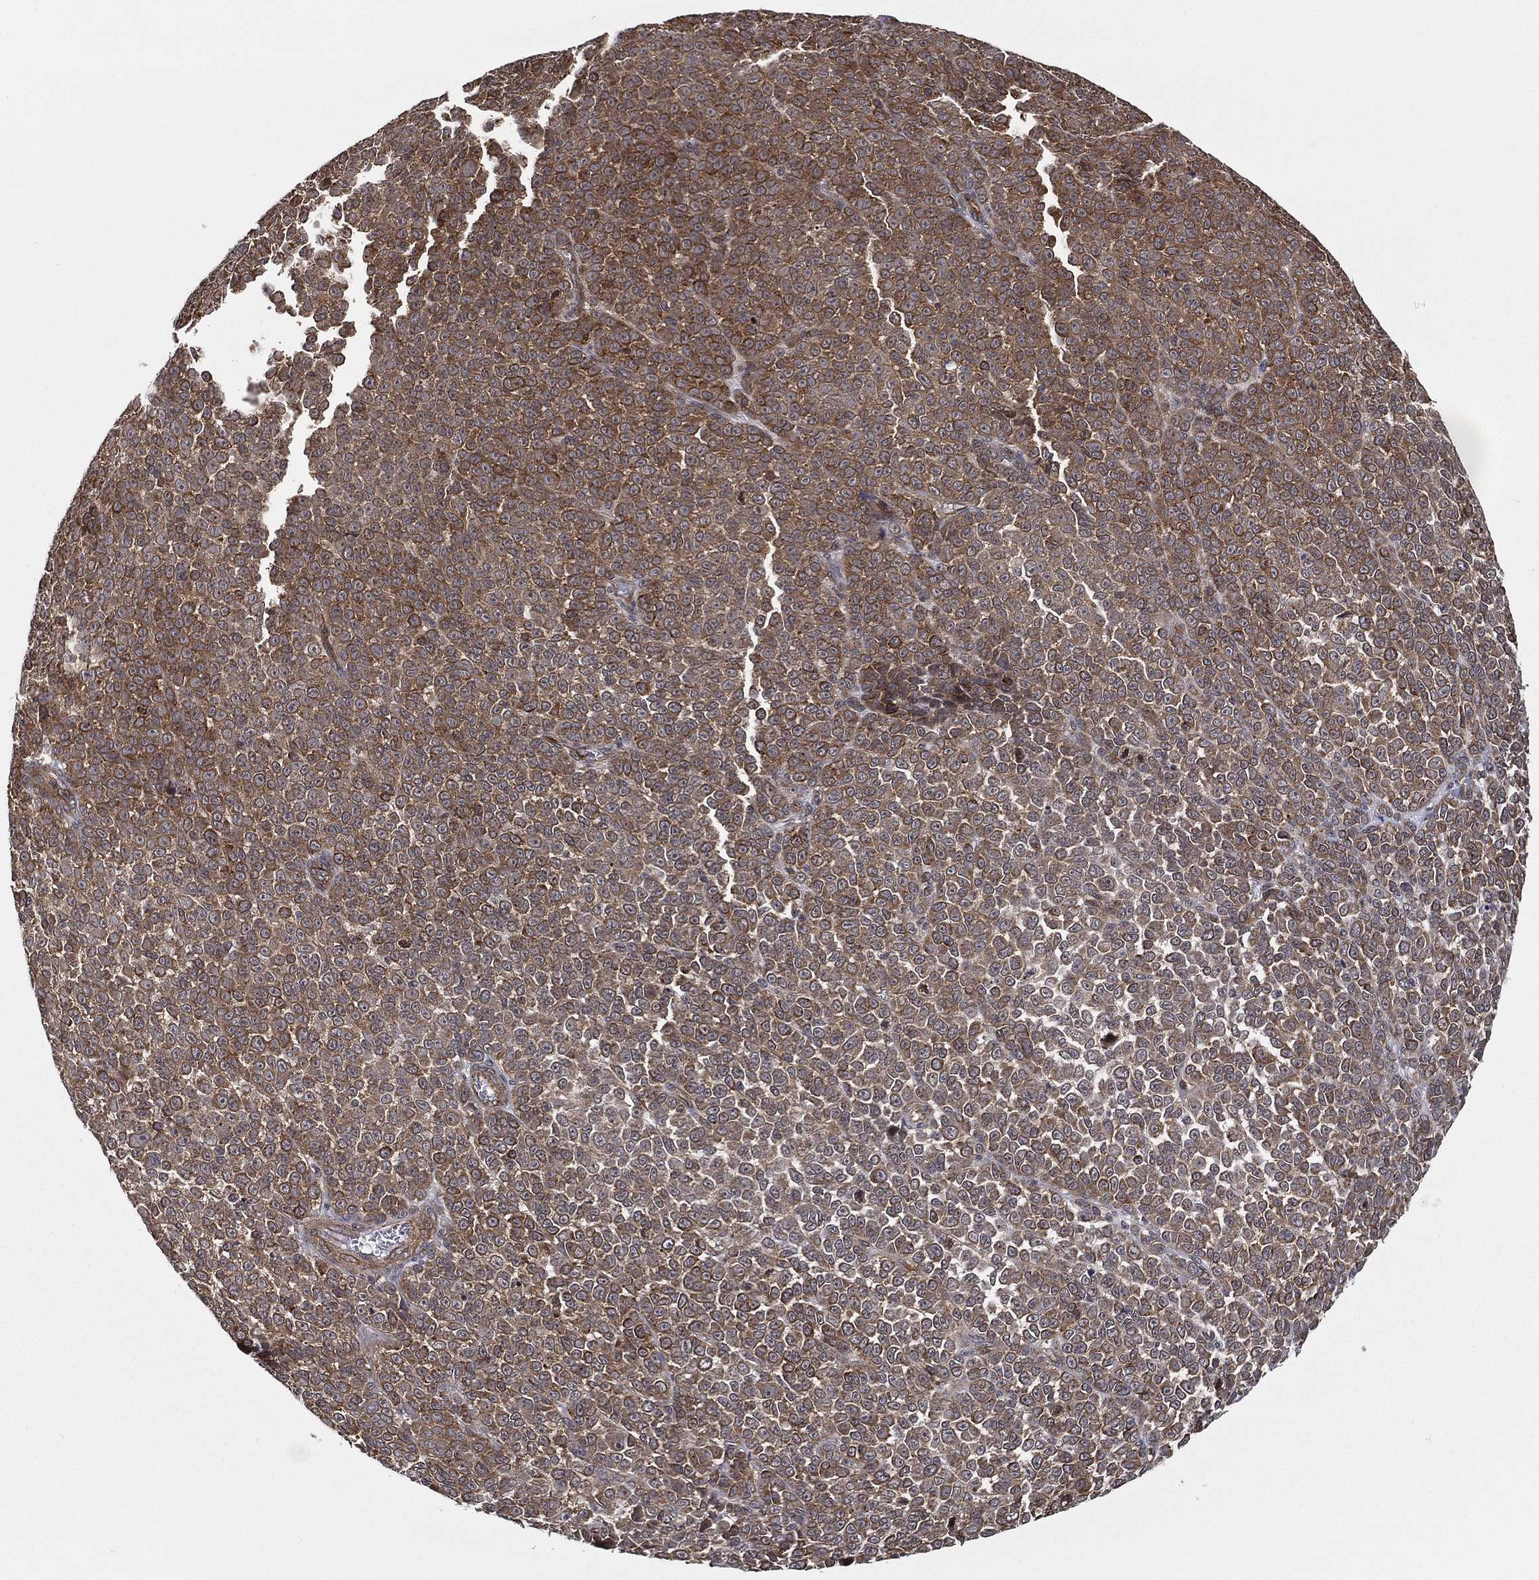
{"staining": {"intensity": "moderate", "quantity": ">75%", "location": "cytoplasmic/membranous"}, "tissue": "melanoma", "cell_type": "Tumor cells", "image_type": "cancer", "snomed": [{"axis": "morphology", "description": "Malignant melanoma, NOS"}, {"axis": "topography", "description": "Skin"}], "caption": "Immunohistochemistry (IHC) of human malignant melanoma exhibits medium levels of moderate cytoplasmic/membranous expression in about >75% of tumor cells.", "gene": "UACA", "patient": {"sex": "female", "age": 95}}